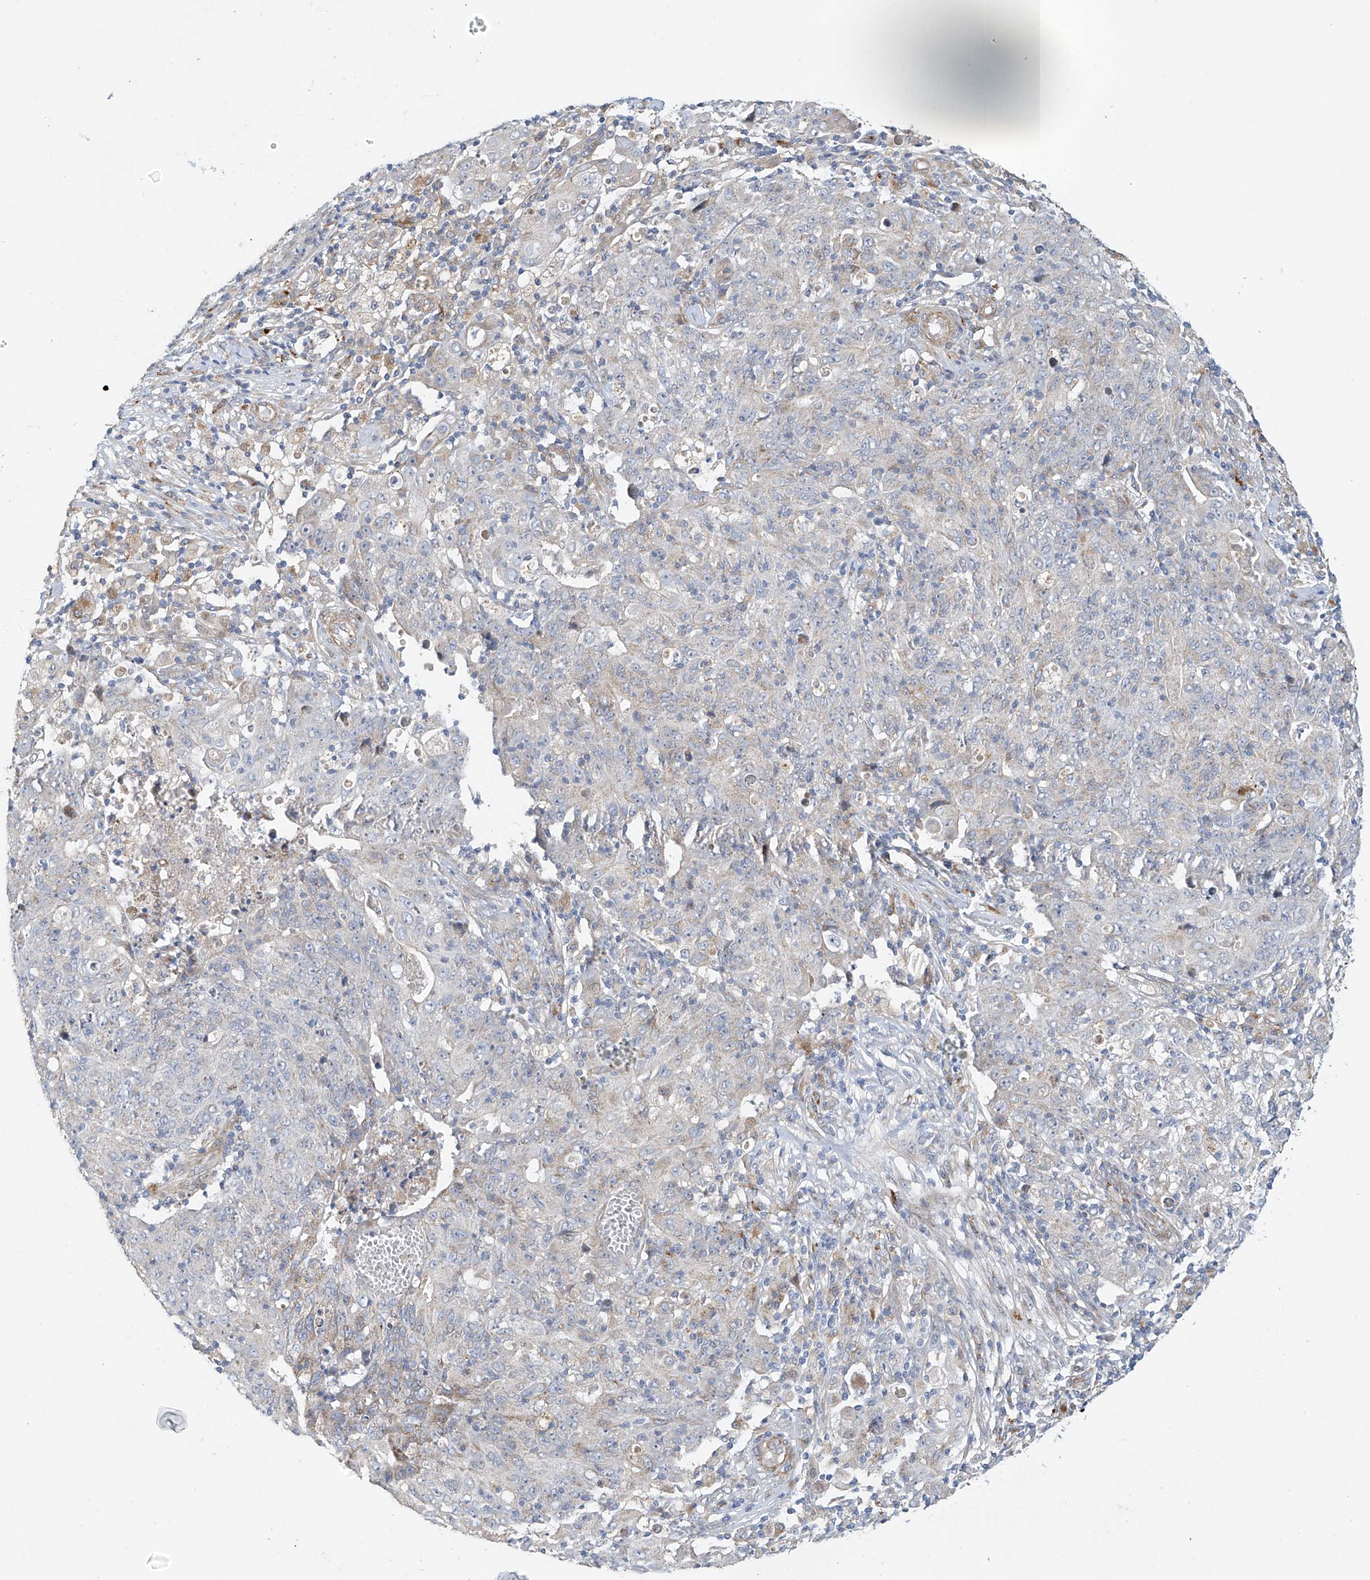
{"staining": {"intensity": "negative", "quantity": "none", "location": "none"}, "tissue": "ovarian cancer", "cell_type": "Tumor cells", "image_type": "cancer", "snomed": [{"axis": "morphology", "description": "Carcinoma, endometroid"}, {"axis": "topography", "description": "Ovary"}], "caption": "Immunohistochemistry (IHC) photomicrograph of endometroid carcinoma (ovarian) stained for a protein (brown), which reveals no staining in tumor cells.", "gene": "ZNF641", "patient": {"sex": "female", "age": 42}}